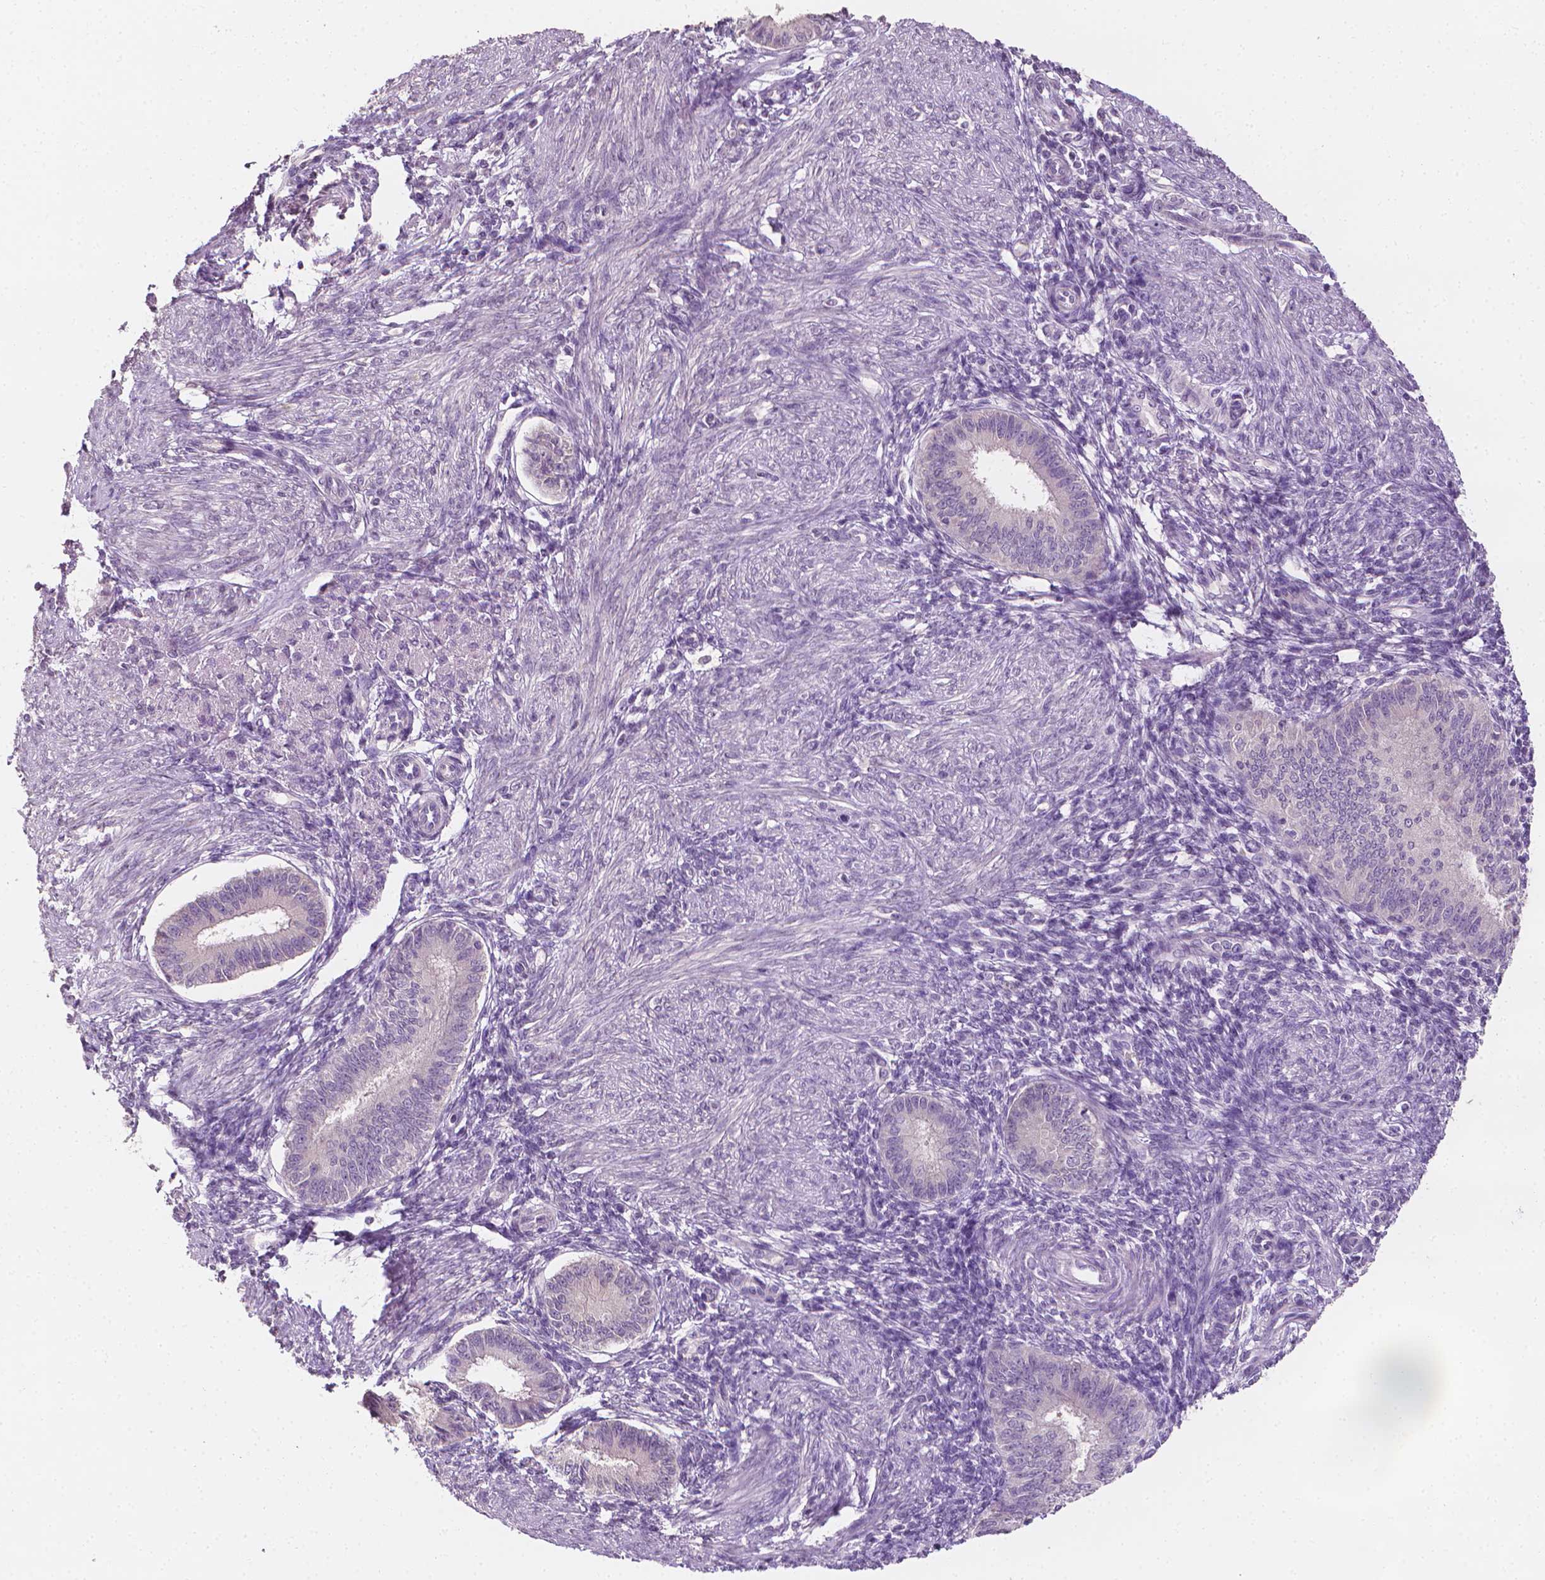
{"staining": {"intensity": "negative", "quantity": "none", "location": "none"}, "tissue": "endometrium", "cell_type": "Cells in endometrial stroma", "image_type": "normal", "snomed": [{"axis": "morphology", "description": "Normal tissue, NOS"}, {"axis": "topography", "description": "Endometrium"}], "caption": "High magnification brightfield microscopy of unremarkable endometrium stained with DAB (brown) and counterstained with hematoxylin (blue): cells in endometrial stroma show no significant positivity. (Immunohistochemistry (ihc), brightfield microscopy, high magnification).", "gene": "FASN", "patient": {"sex": "female", "age": 39}}